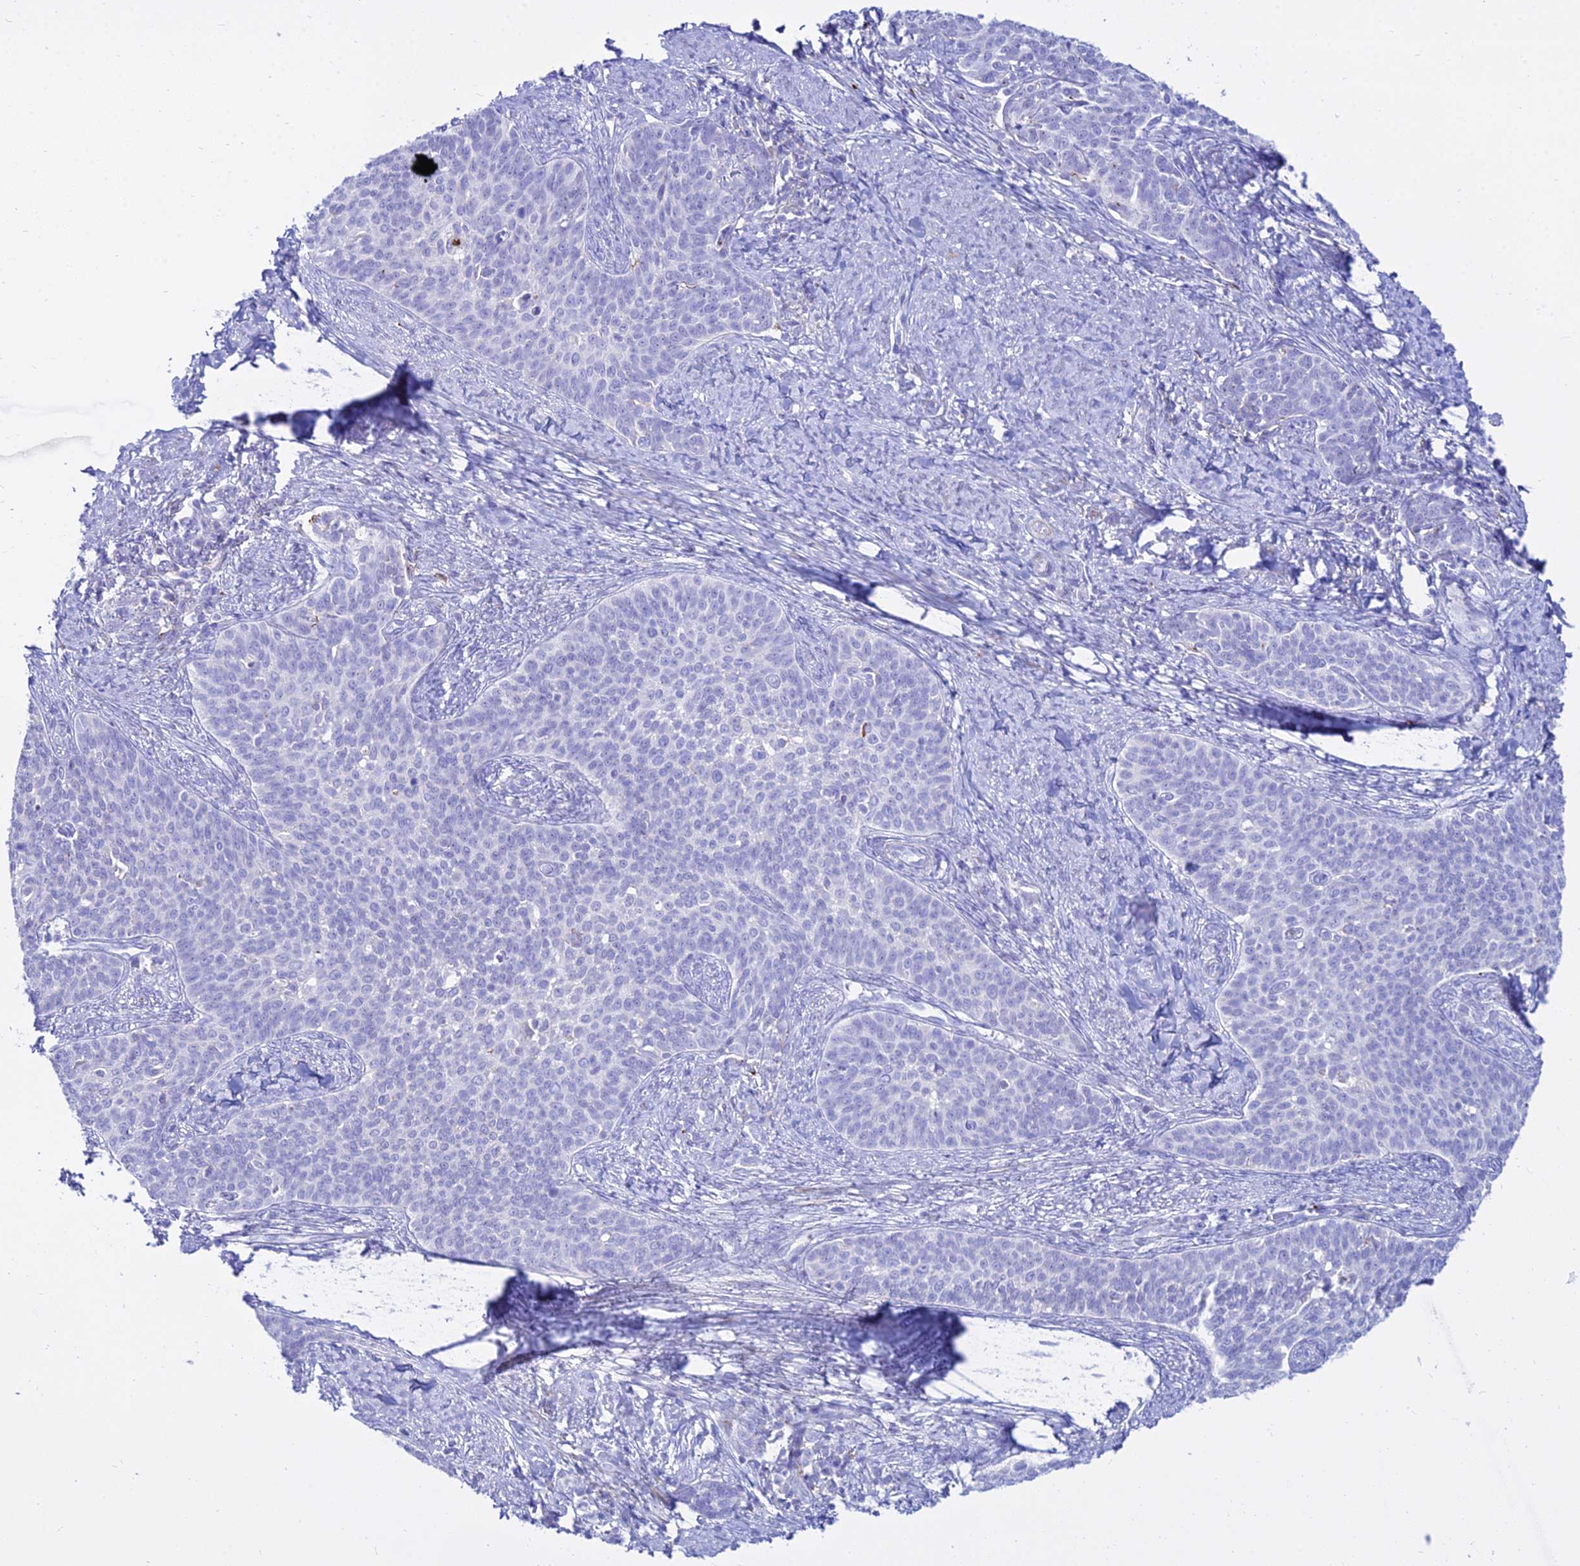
{"staining": {"intensity": "negative", "quantity": "none", "location": "none"}, "tissue": "cervical cancer", "cell_type": "Tumor cells", "image_type": "cancer", "snomed": [{"axis": "morphology", "description": "Squamous cell carcinoma, NOS"}, {"axis": "topography", "description": "Cervix"}], "caption": "Immunohistochemistry of human cervical cancer exhibits no staining in tumor cells.", "gene": "DLX1", "patient": {"sex": "female", "age": 39}}